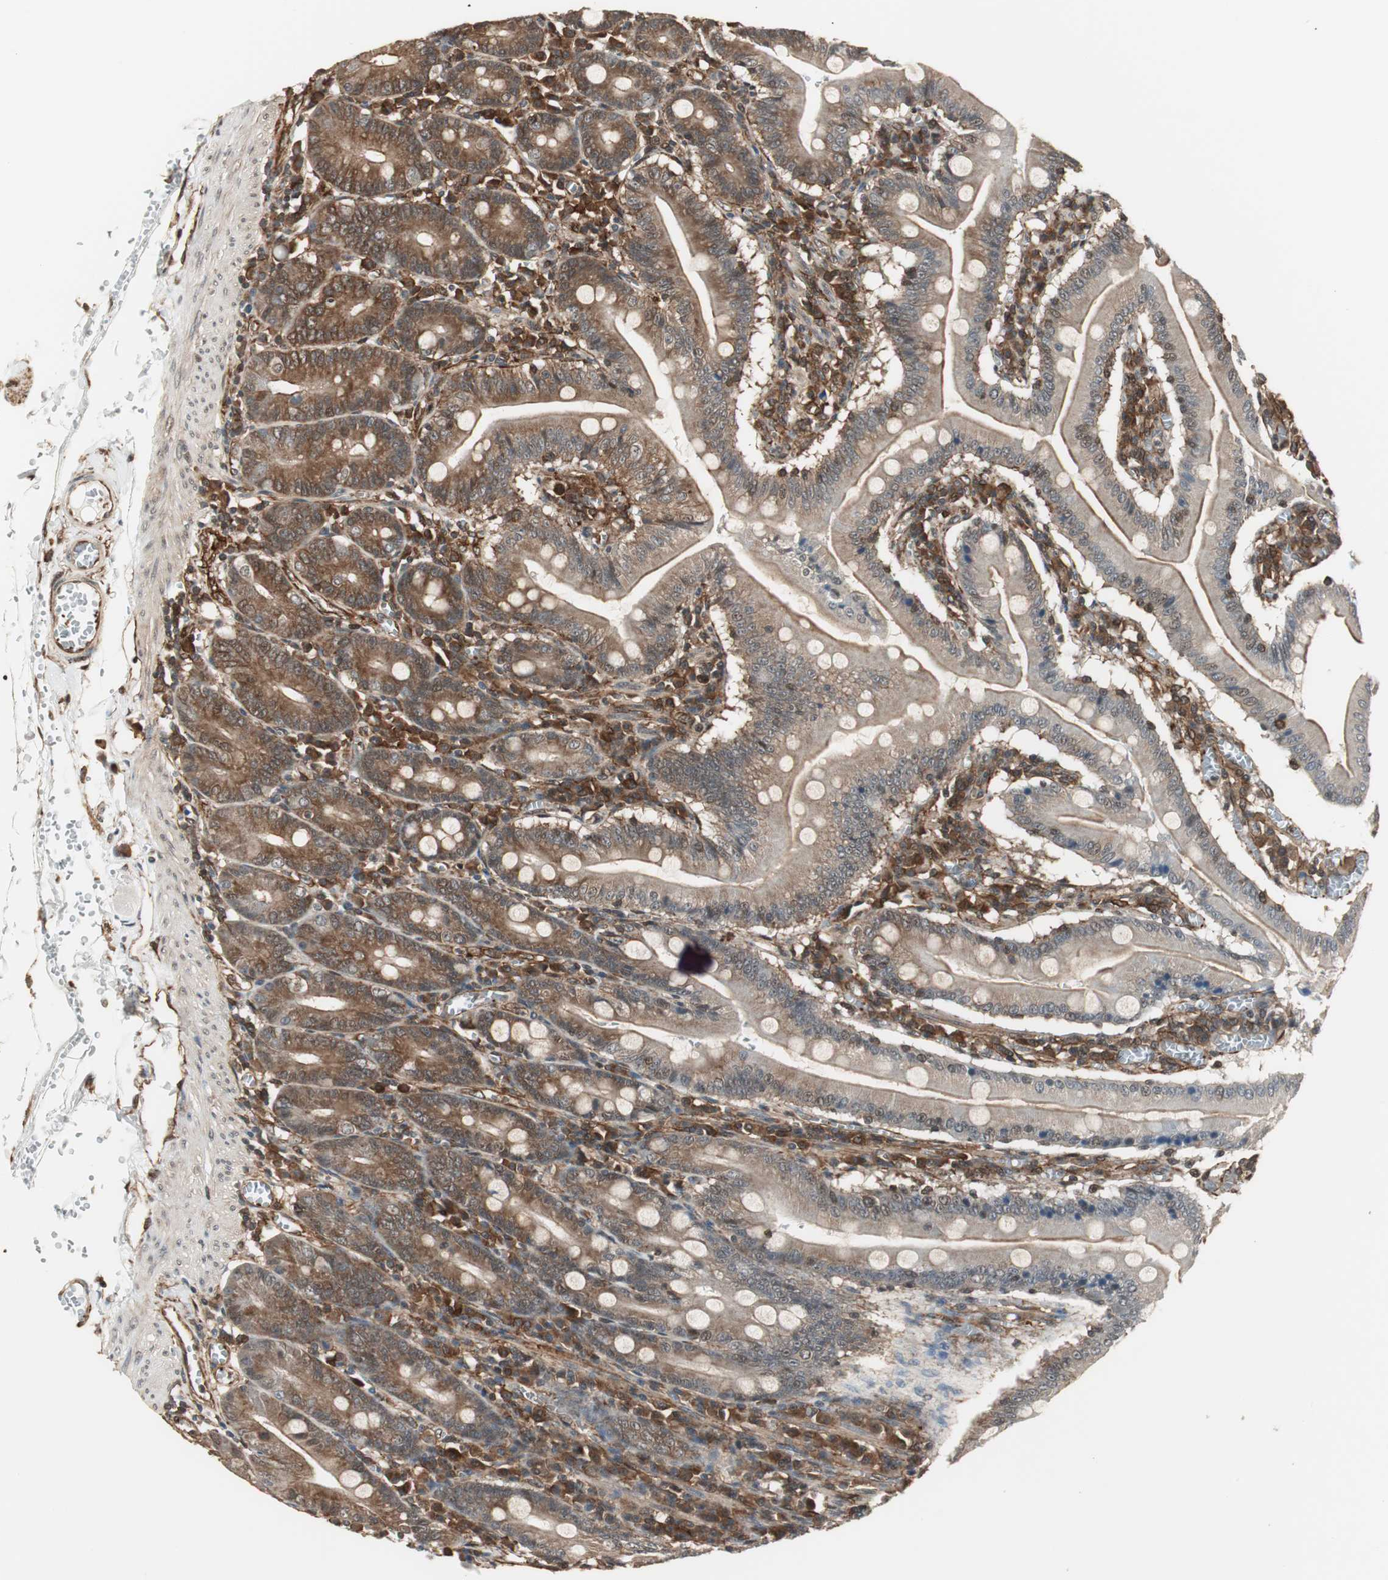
{"staining": {"intensity": "moderate", "quantity": ">75%", "location": "cytoplasmic/membranous"}, "tissue": "small intestine", "cell_type": "Glandular cells", "image_type": "normal", "snomed": [{"axis": "morphology", "description": "Normal tissue, NOS"}, {"axis": "topography", "description": "Small intestine"}], "caption": "Approximately >75% of glandular cells in unremarkable human small intestine exhibit moderate cytoplasmic/membranous protein expression as visualized by brown immunohistochemical staining.", "gene": "PTPN11", "patient": {"sex": "male", "age": 71}}